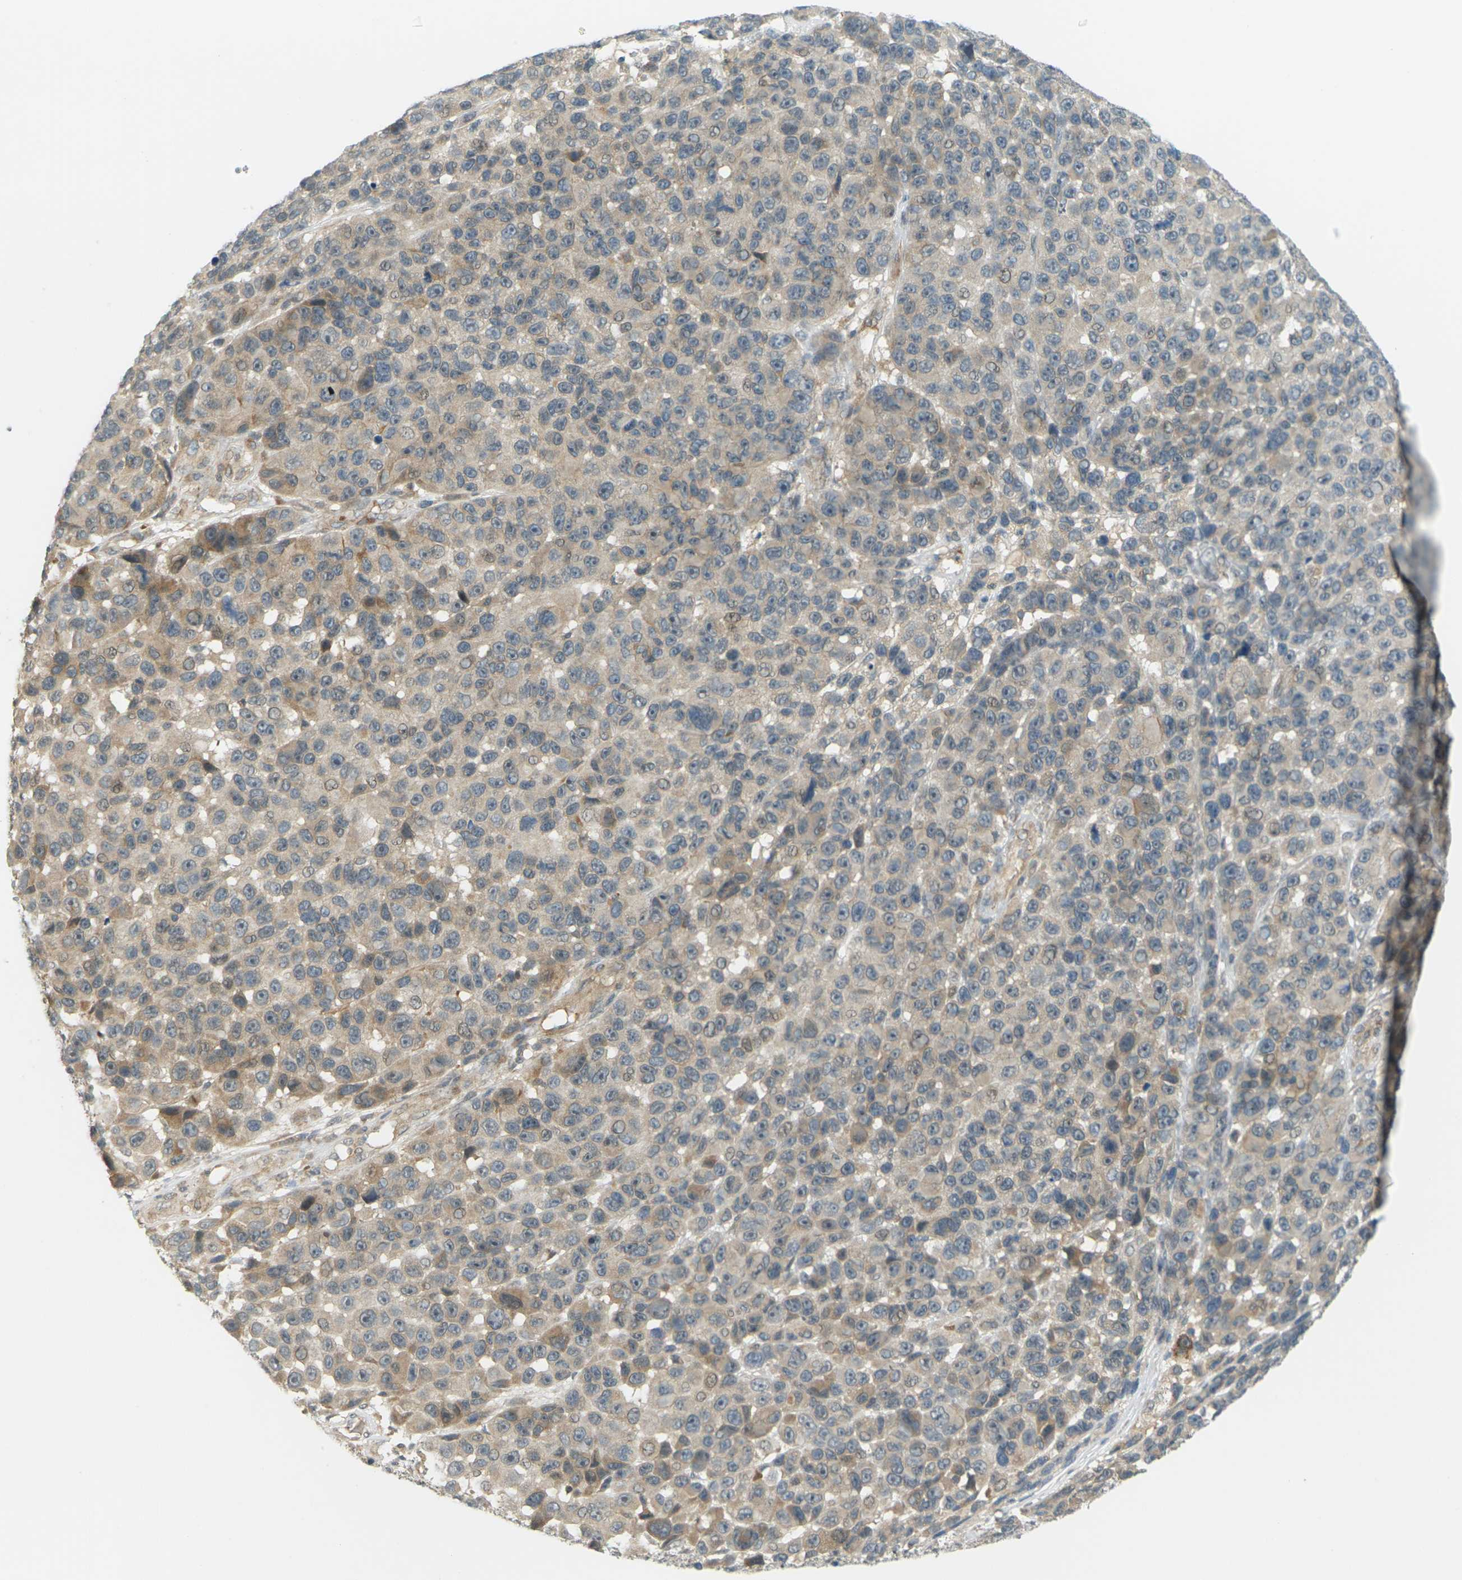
{"staining": {"intensity": "weak", "quantity": ">75%", "location": "cytoplasmic/membranous"}, "tissue": "melanoma", "cell_type": "Tumor cells", "image_type": "cancer", "snomed": [{"axis": "morphology", "description": "Malignant melanoma, NOS"}, {"axis": "topography", "description": "Skin"}], "caption": "Tumor cells demonstrate weak cytoplasmic/membranous staining in approximately >75% of cells in malignant melanoma. (DAB = brown stain, brightfield microscopy at high magnification).", "gene": "SOCS6", "patient": {"sex": "male", "age": 53}}